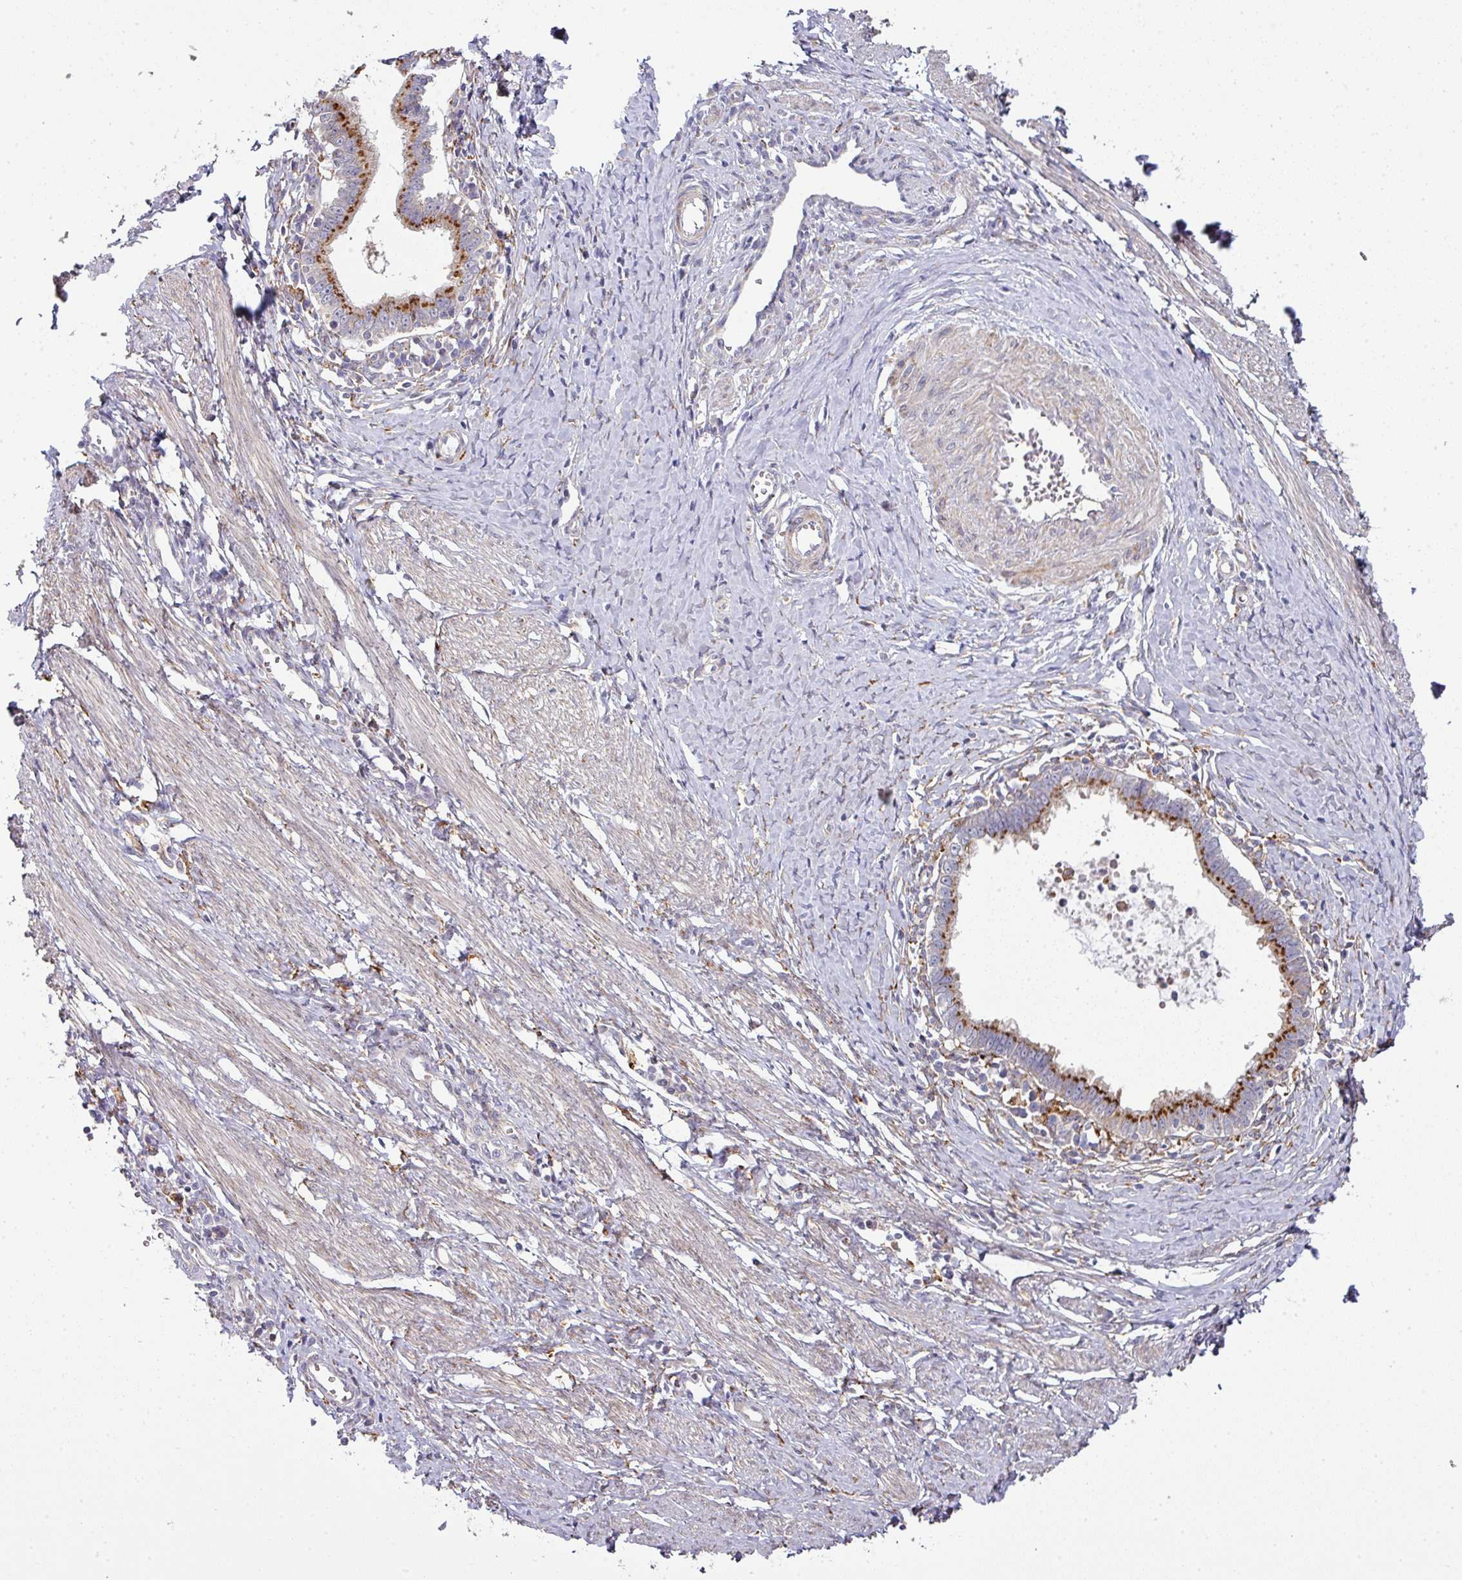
{"staining": {"intensity": "moderate", "quantity": ">75%", "location": "cytoplasmic/membranous"}, "tissue": "cervical cancer", "cell_type": "Tumor cells", "image_type": "cancer", "snomed": [{"axis": "morphology", "description": "Adenocarcinoma, NOS"}, {"axis": "topography", "description": "Cervix"}], "caption": "Cervical cancer (adenocarcinoma) tissue shows moderate cytoplasmic/membranous staining in about >75% of tumor cells, visualized by immunohistochemistry.", "gene": "ZNF268", "patient": {"sex": "female", "age": 36}}